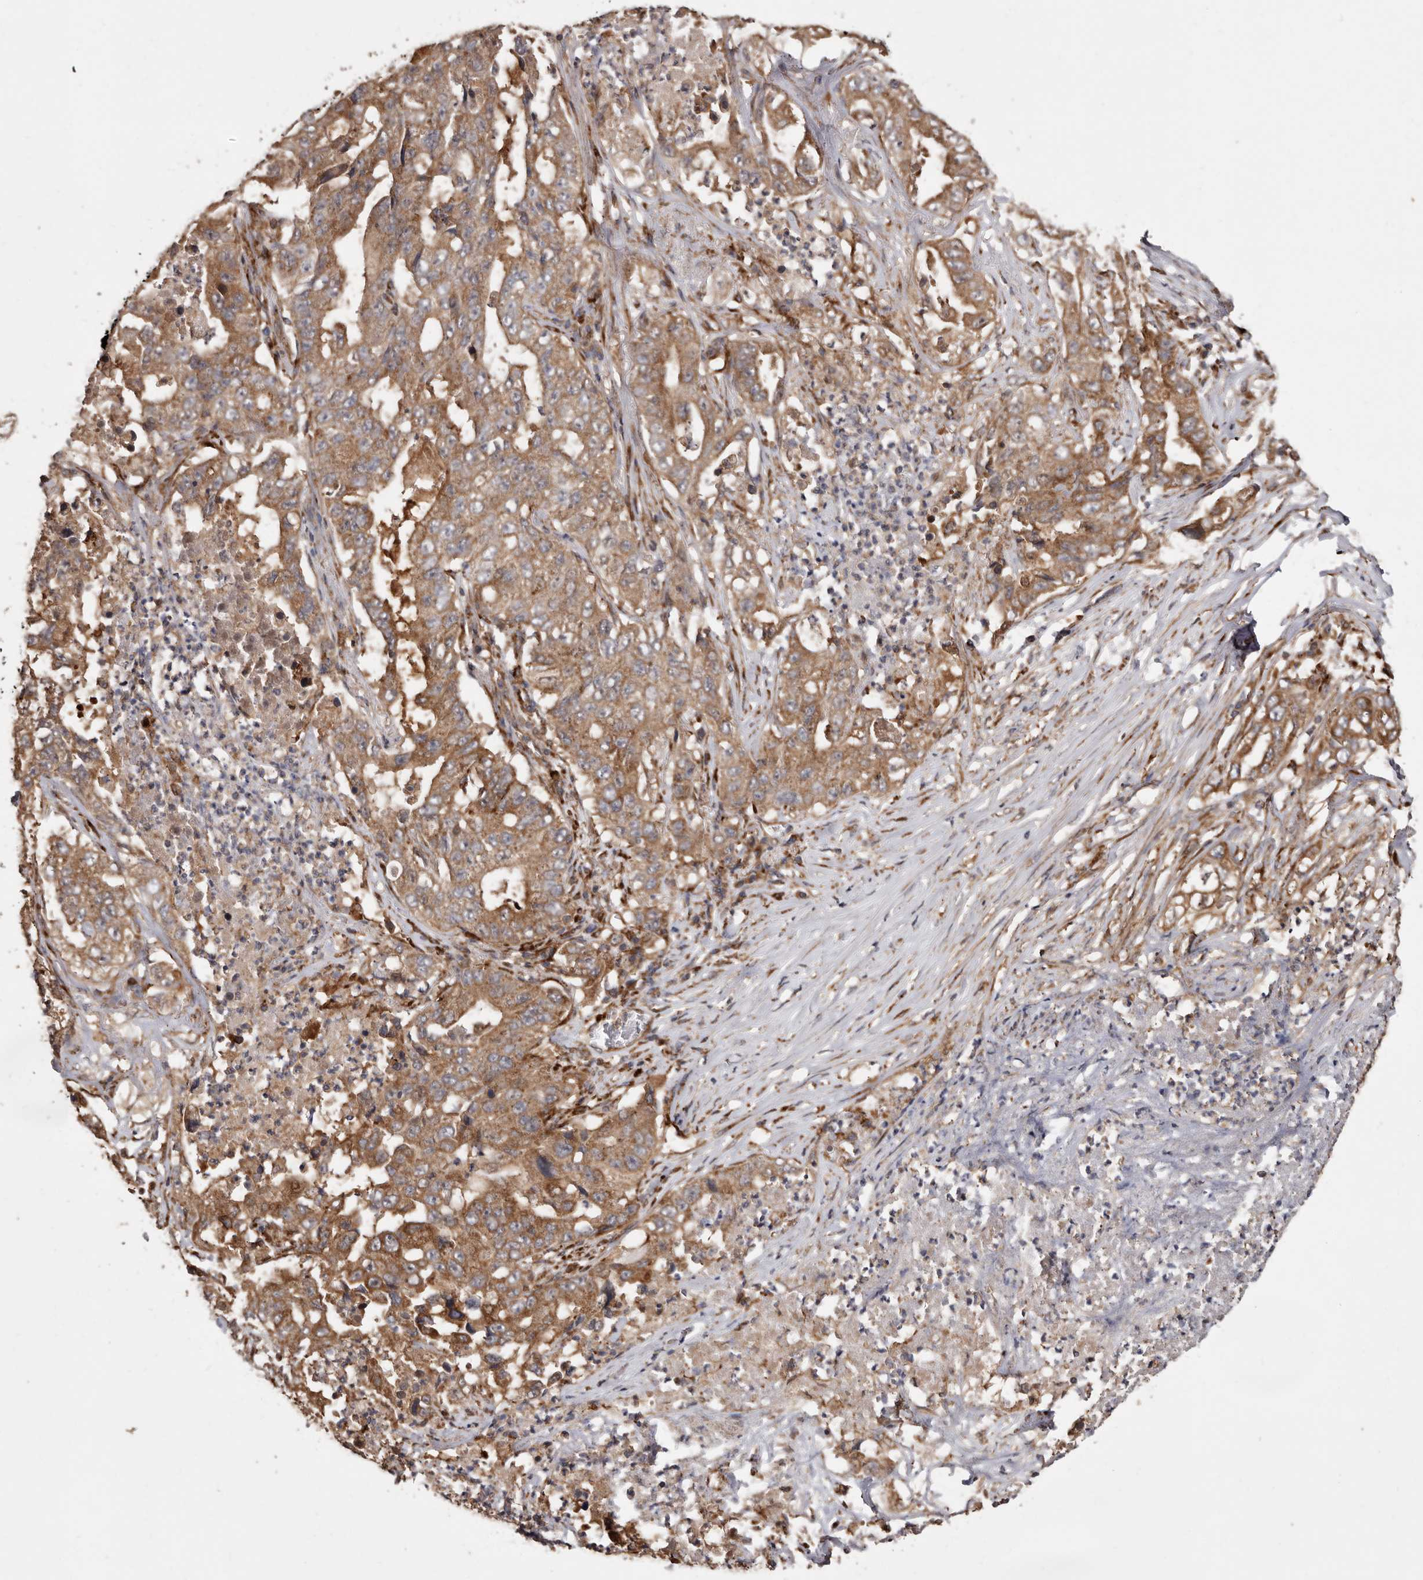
{"staining": {"intensity": "moderate", "quantity": ">75%", "location": "cytoplasmic/membranous"}, "tissue": "lung cancer", "cell_type": "Tumor cells", "image_type": "cancer", "snomed": [{"axis": "morphology", "description": "Adenocarcinoma, NOS"}, {"axis": "topography", "description": "Lung"}], "caption": "IHC staining of lung adenocarcinoma, which exhibits medium levels of moderate cytoplasmic/membranous positivity in about >75% of tumor cells indicating moderate cytoplasmic/membranous protein expression. The staining was performed using DAB (brown) for protein detection and nuclei were counterstained in hematoxylin (blue).", "gene": "FLAD1", "patient": {"sex": "female", "age": 51}}